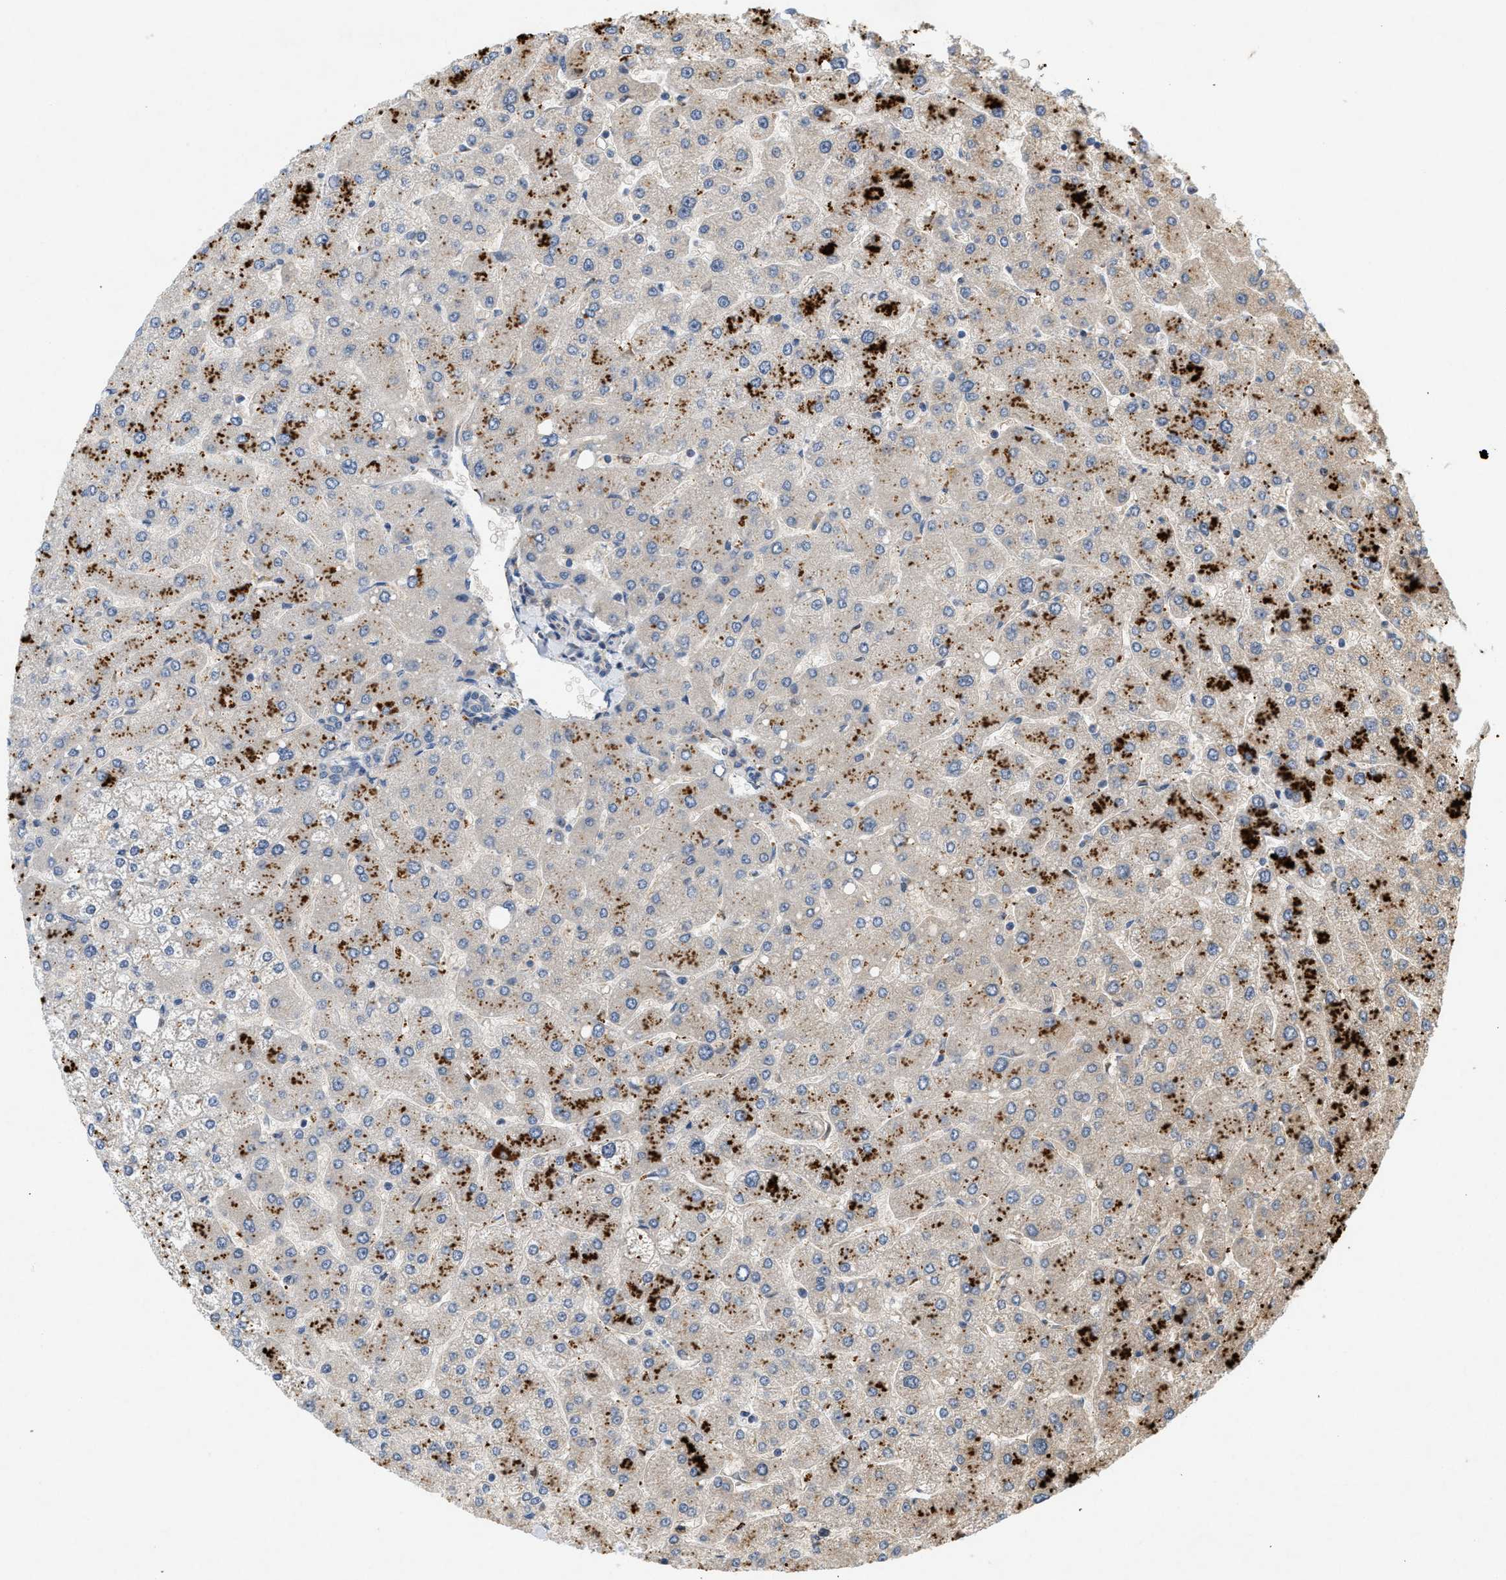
{"staining": {"intensity": "weak", "quantity": "25%-75%", "location": "cytoplasmic/membranous"}, "tissue": "liver", "cell_type": "Cholangiocytes", "image_type": "normal", "snomed": [{"axis": "morphology", "description": "Normal tissue, NOS"}, {"axis": "topography", "description": "Liver"}], "caption": "An immunohistochemistry (IHC) image of unremarkable tissue is shown. Protein staining in brown shows weak cytoplasmic/membranous positivity in liver within cholangiocytes.", "gene": "MCU", "patient": {"sex": "male", "age": 55}}